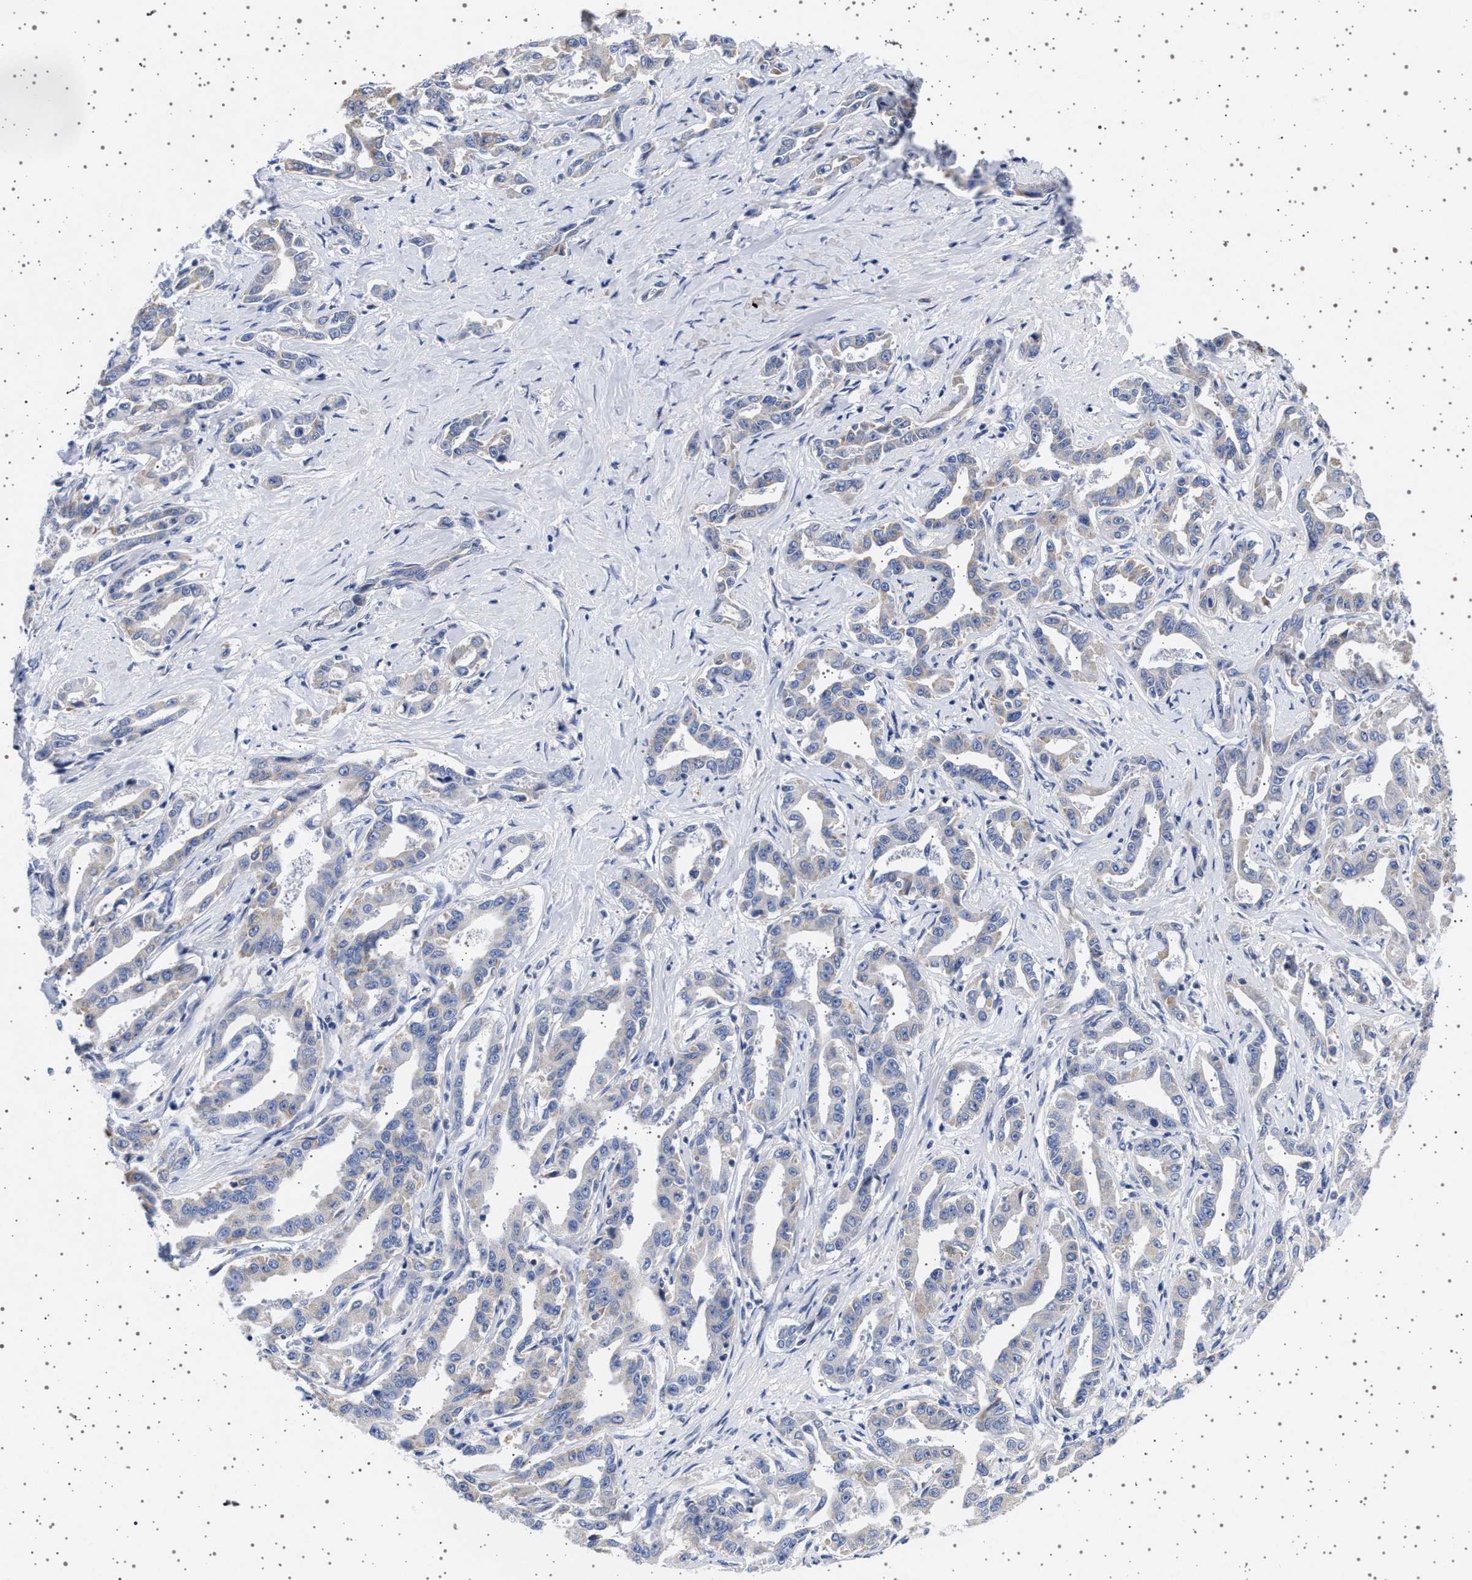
{"staining": {"intensity": "negative", "quantity": "none", "location": "none"}, "tissue": "liver cancer", "cell_type": "Tumor cells", "image_type": "cancer", "snomed": [{"axis": "morphology", "description": "Cholangiocarcinoma"}, {"axis": "topography", "description": "Liver"}], "caption": "Immunohistochemistry (IHC) photomicrograph of neoplastic tissue: human liver cholangiocarcinoma stained with DAB demonstrates no significant protein staining in tumor cells.", "gene": "TRMT10B", "patient": {"sex": "male", "age": 59}}